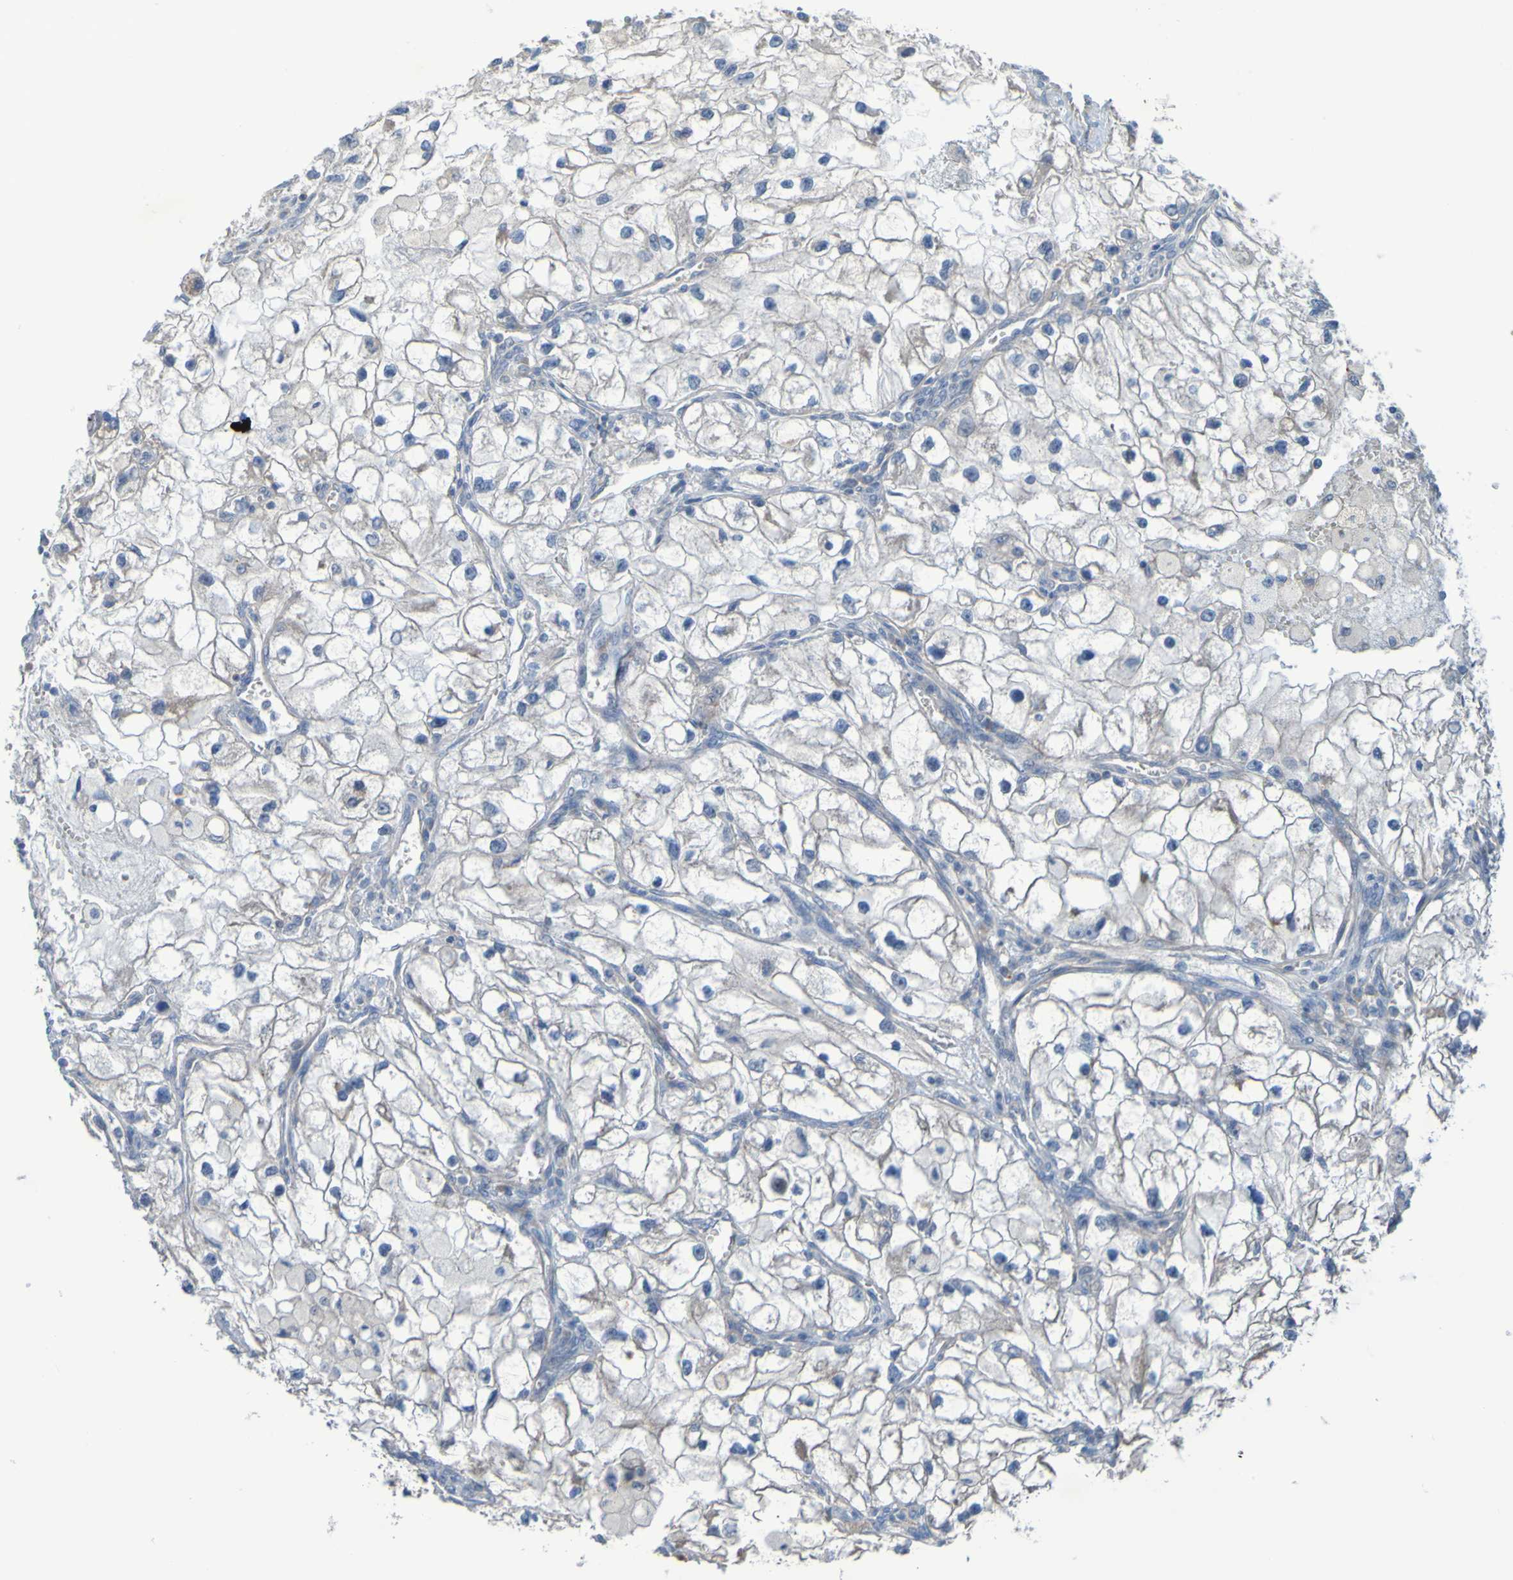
{"staining": {"intensity": "negative", "quantity": "none", "location": "none"}, "tissue": "renal cancer", "cell_type": "Tumor cells", "image_type": "cancer", "snomed": [{"axis": "morphology", "description": "Adenocarcinoma, NOS"}, {"axis": "topography", "description": "Kidney"}], "caption": "The micrograph demonstrates no staining of tumor cells in renal adenocarcinoma.", "gene": "NPRL3", "patient": {"sex": "female", "age": 70}}